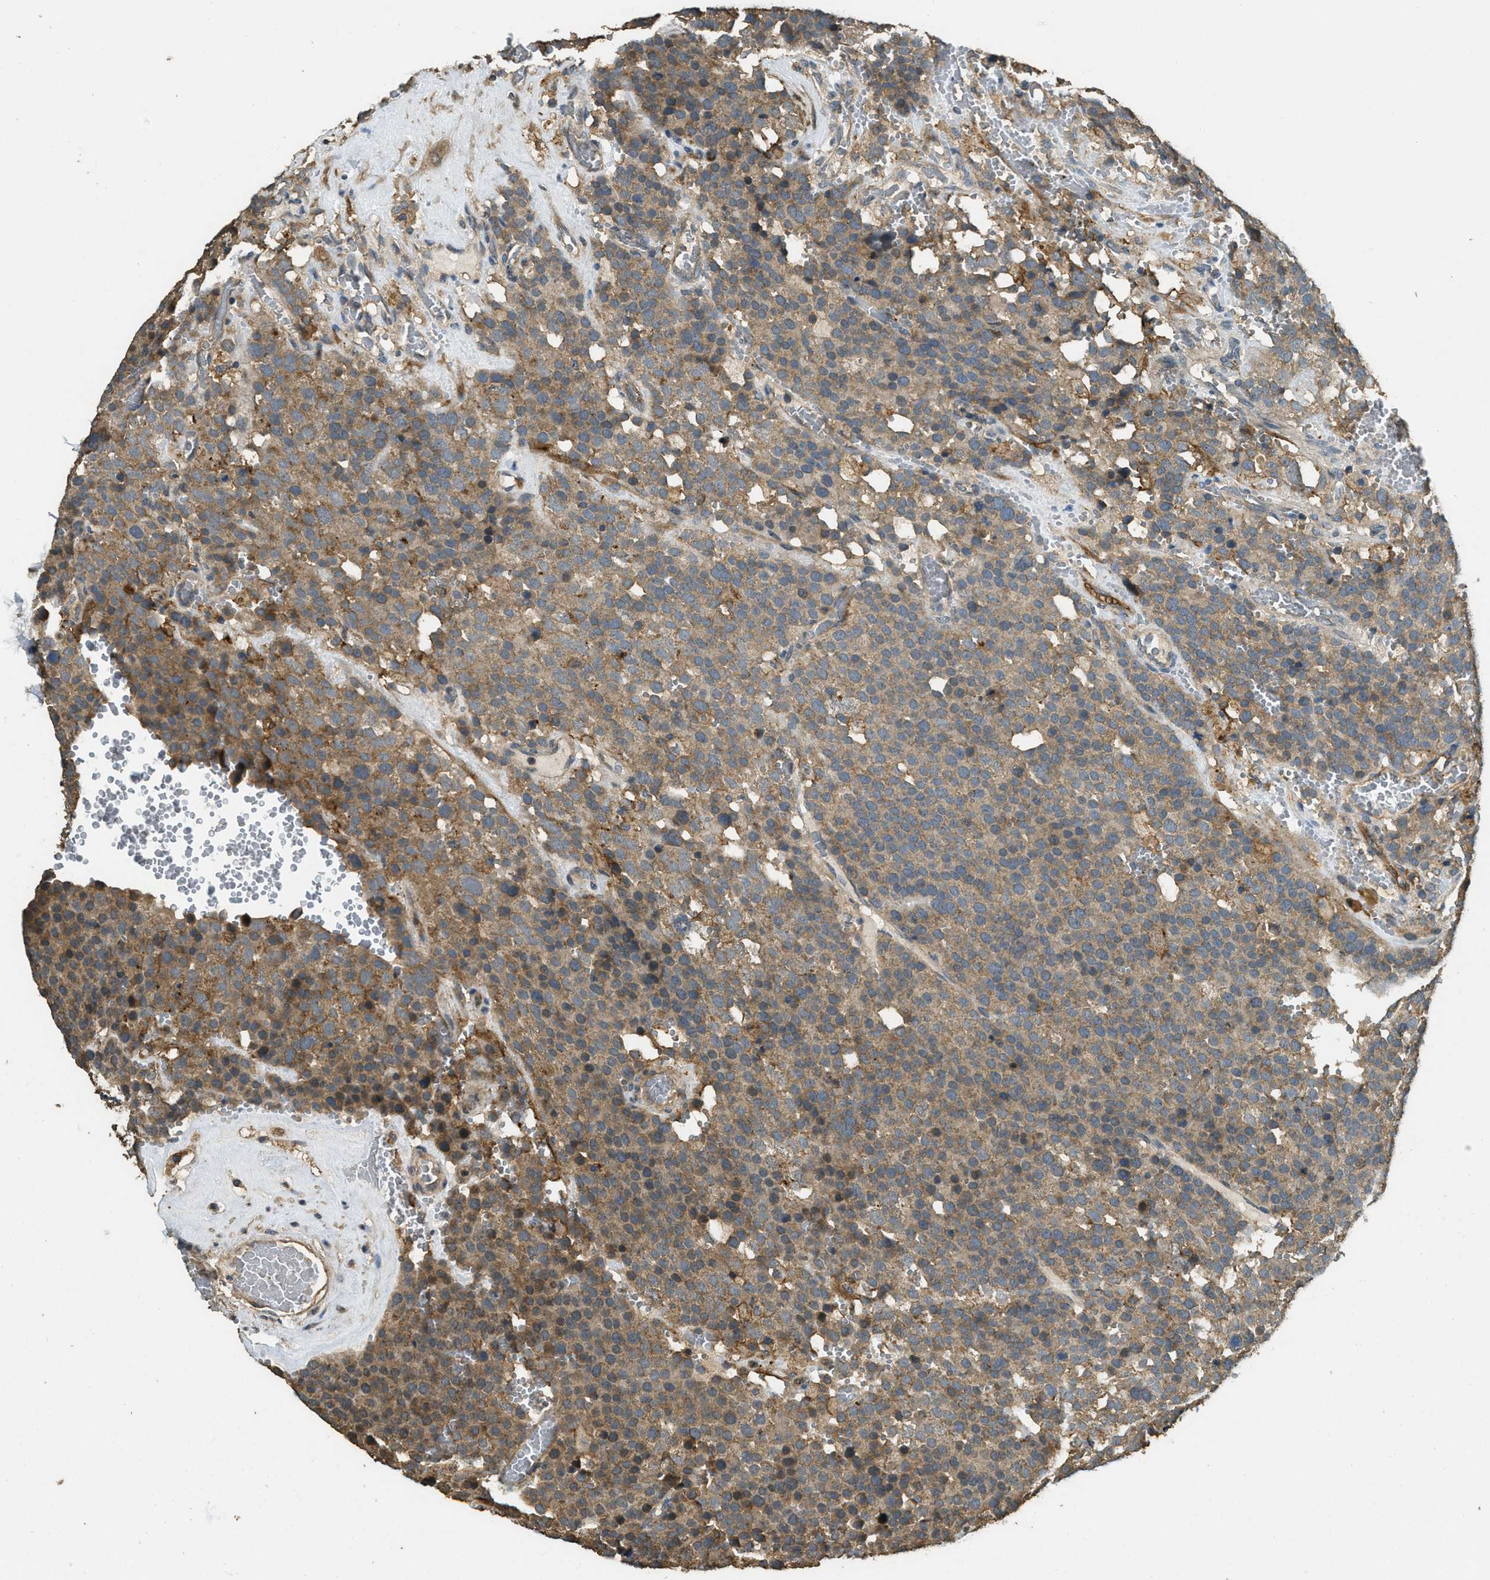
{"staining": {"intensity": "moderate", "quantity": ">75%", "location": "cytoplasmic/membranous"}, "tissue": "testis cancer", "cell_type": "Tumor cells", "image_type": "cancer", "snomed": [{"axis": "morphology", "description": "Seminoma, NOS"}, {"axis": "topography", "description": "Testis"}], "caption": "Immunohistochemistry image of human seminoma (testis) stained for a protein (brown), which demonstrates medium levels of moderate cytoplasmic/membranous positivity in about >75% of tumor cells.", "gene": "CD276", "patient": {"sex": "male", "age": 71}}